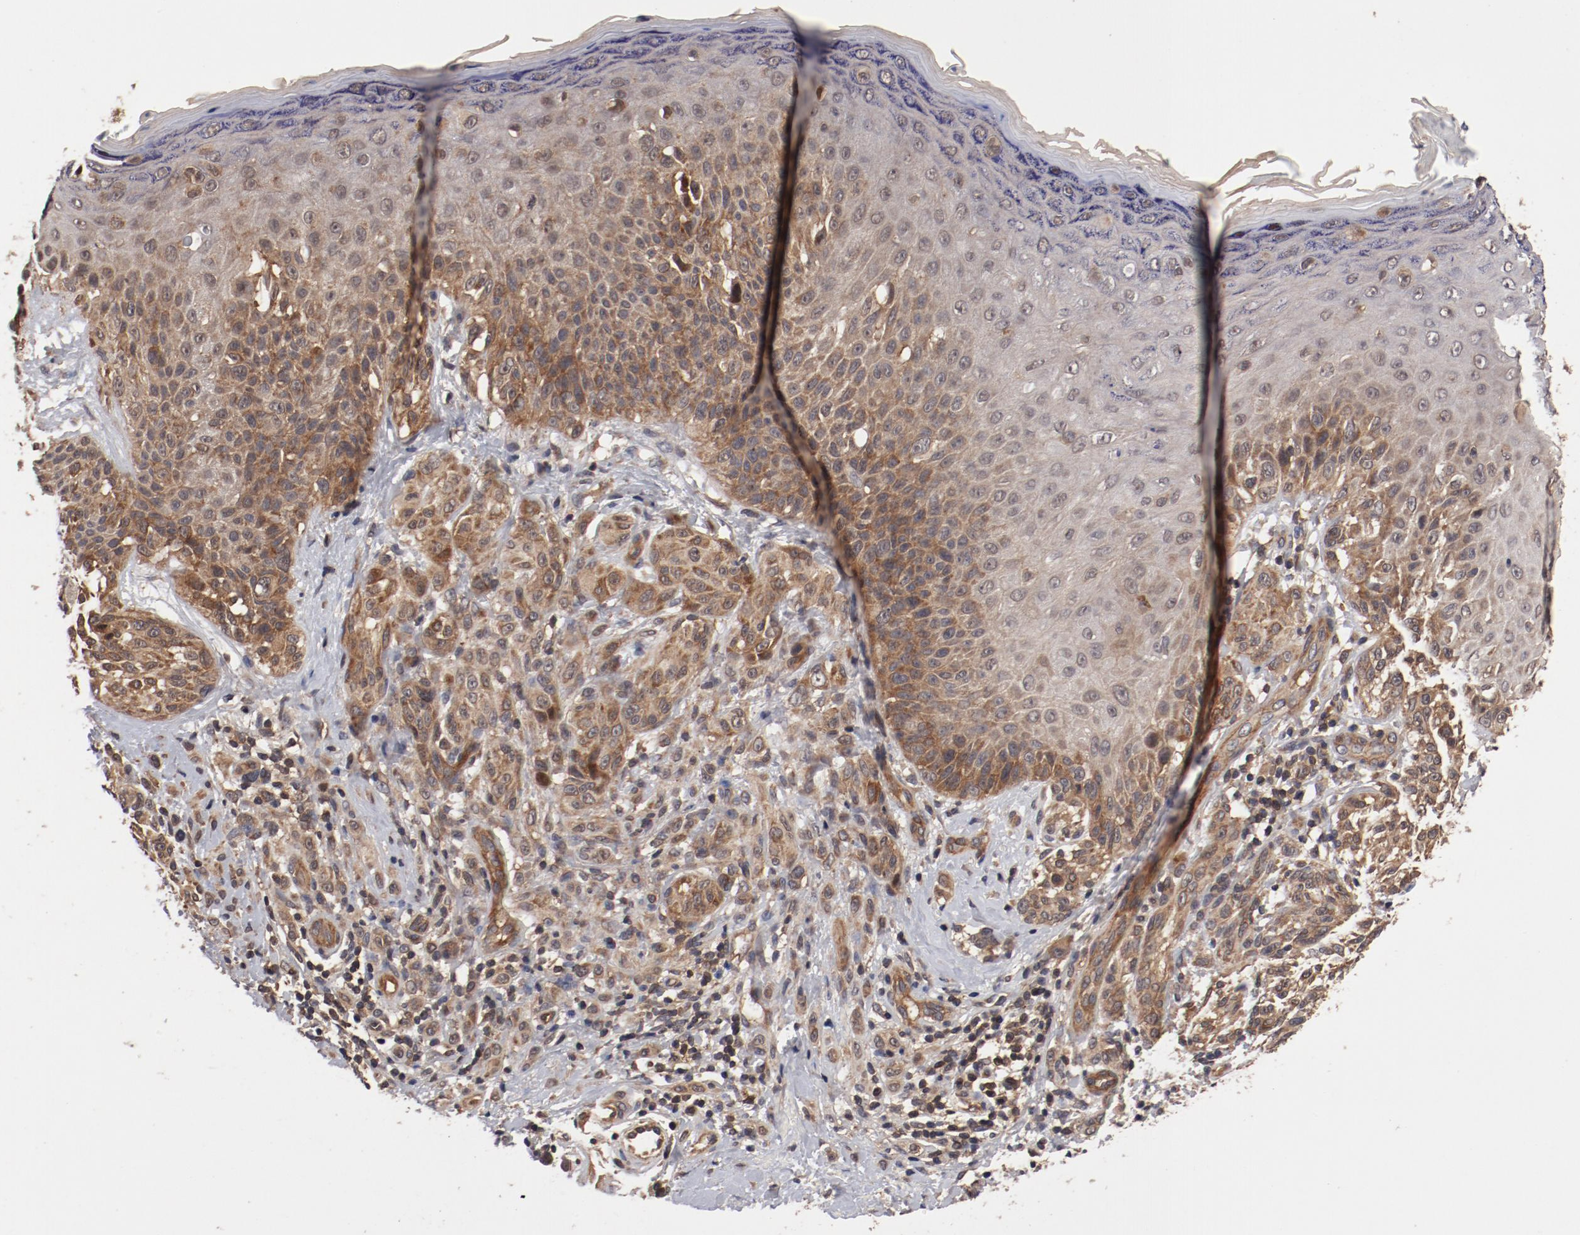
{"staining": {"intensity": "moderate", "quantity": ">75%", "location": "cytoplasmic/membranous"}, "tissue": "melanoma", "cell_type": "Tumor cells", "image_type": "cancer", "snomed": [{"axis": "morphology", "description": "Malignant melanoma, NOS"}, {"axis": "topography", "description": "Skin"}], "caption": "This micrograph displays immunohistochemistry staining of human malignant melanoma, with medium moderate cytoplasmic/membranous positivity in about >75% of tumor cells.", "gene": "GUF1", "patient": {"sex": "male", "age": 57}}